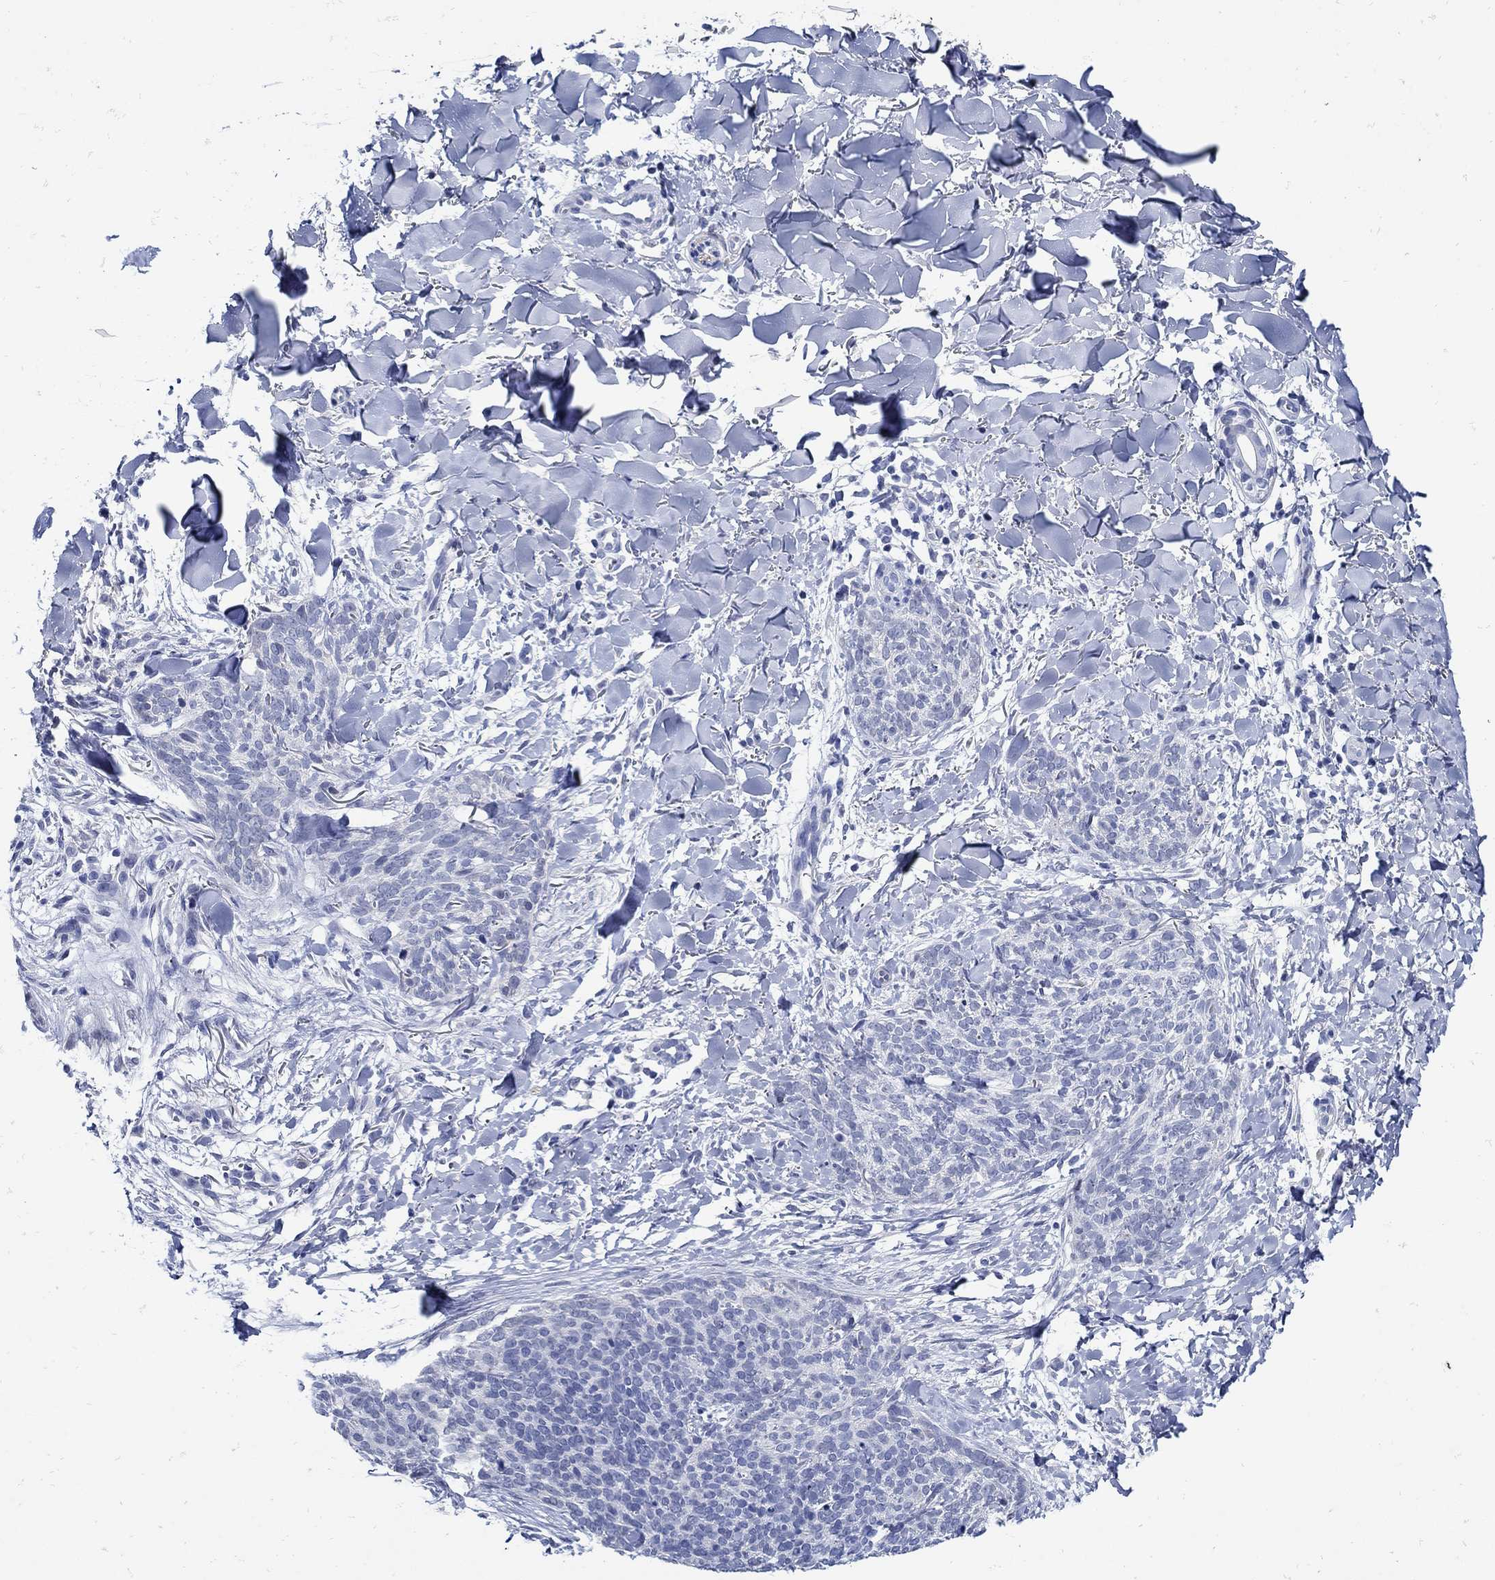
{"staining": {"intensity": "negative", "quantity": "none", "location": "none"}, "tissue": "skin cancer", "cell_type": "Tumor cells", "image_type": "cancer", "snomed": [{"axis": "morphology", "description": "Basal cell carcinoma"}, {"axis": "topography", "description": "Skin"}], "caption": "Micrograph shows no protein staining in tumor cells of basal cell carcinoma (skin) tissue.", "gene": "NOS1", "patient": {"sex": "male", "age": 64}}